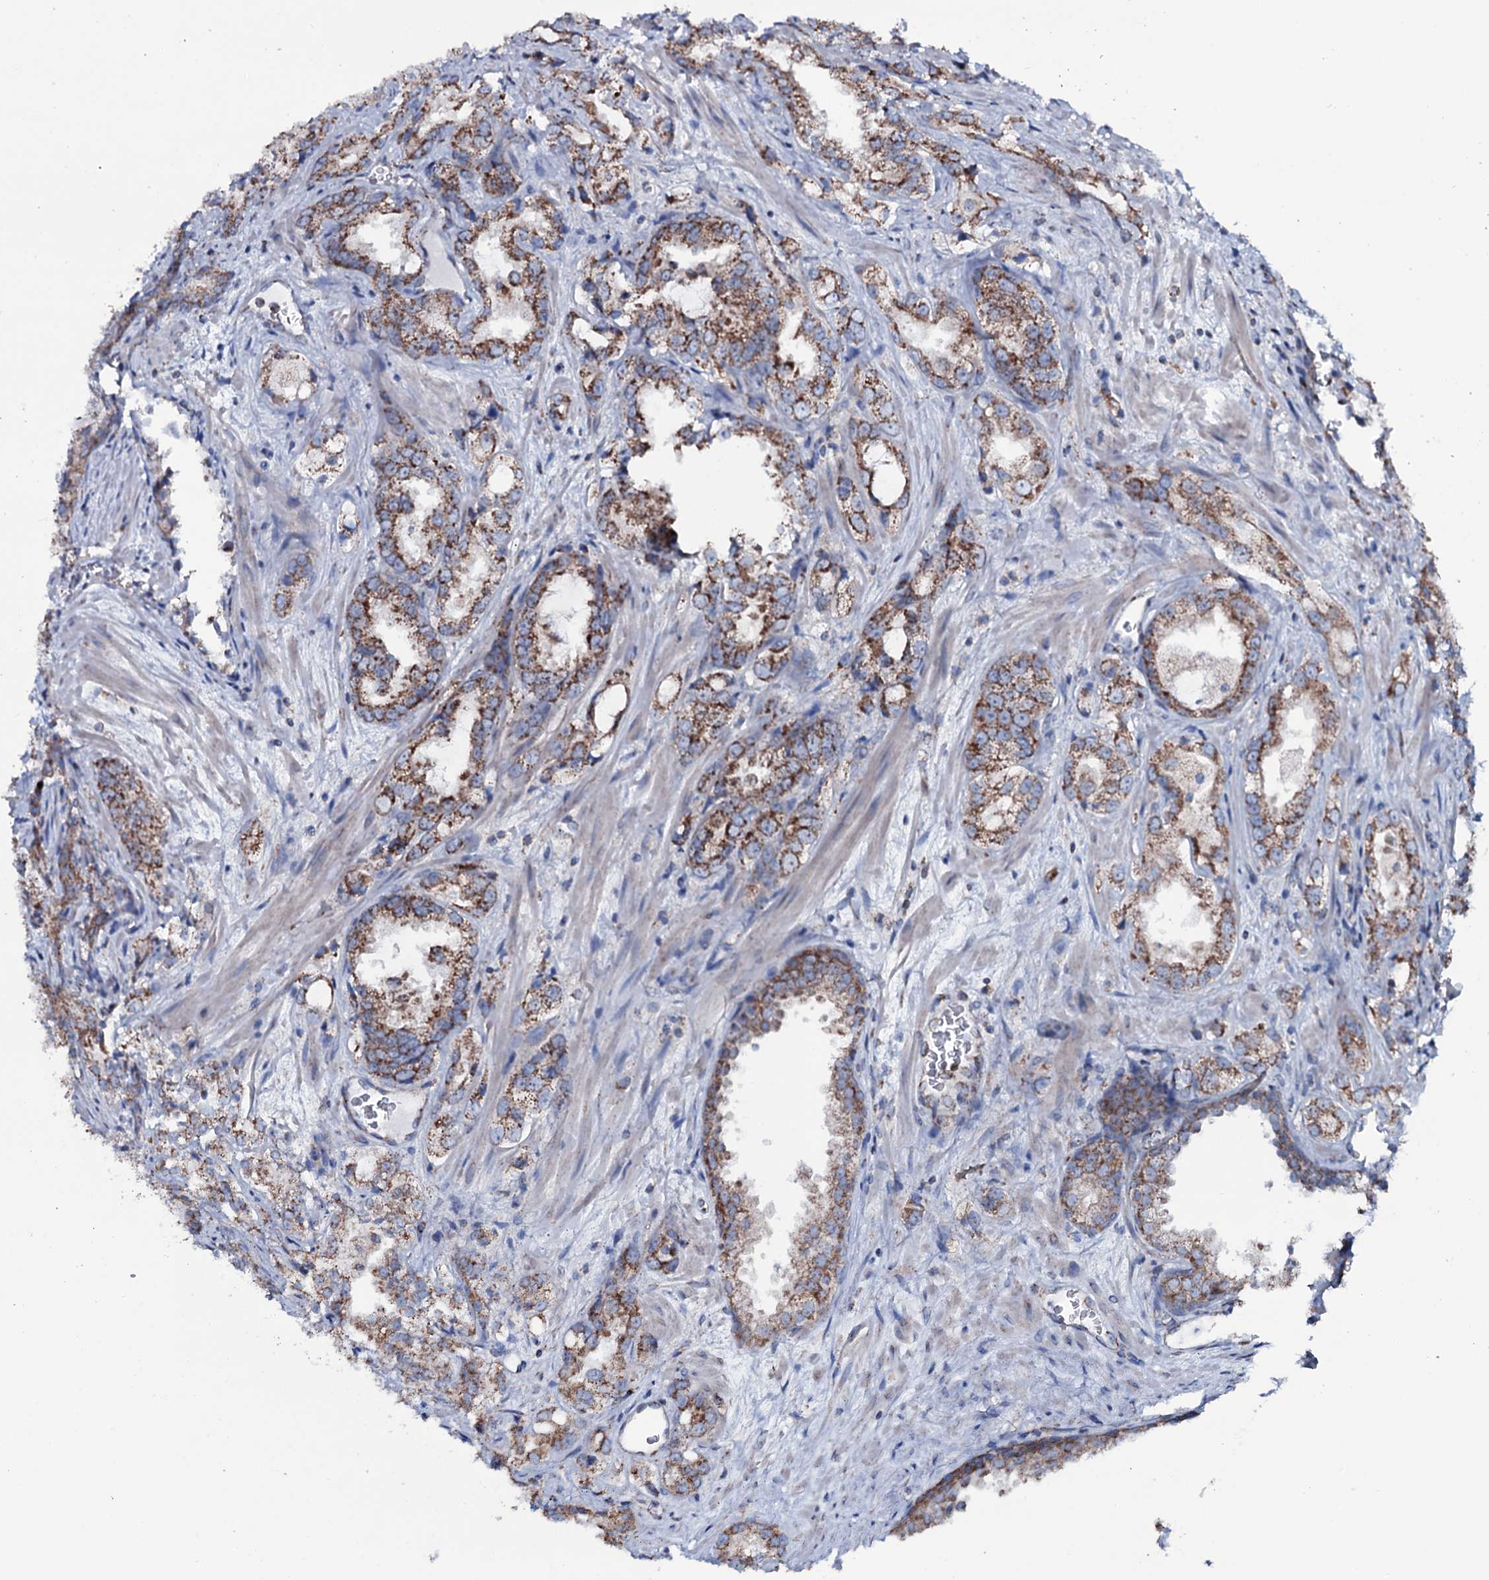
{"staining": {"intensity": "moderate", "quantity": ">75%", "location": "cytoplasmic/membranous"}, "tissue": "prostate cancer", "cell_type": "Tumor cells", "image_type": "cancer", "snomed": [{"axis": "morphology", "description": "Adenocarcinoma, Low grade"}, {"axis": "topography", "description": "Prostate"}], "caption": "An immunohistochemistry histopathology image of neoplastic tissue is shown. Protein staining in brown shows moderate cytoplasmic/membranous positivity in low-grade adenocarcinoma (prostate) within tumor cells. The staining was performed using DAB (3,3'-diaminobenzidine) to visualize the protein expression in brown, while the nuclei were stained in blue with hematoxylin (Magnification: 20x).", "gene": "MRPS35", "patient": {"sex": "male", "age": 47}}